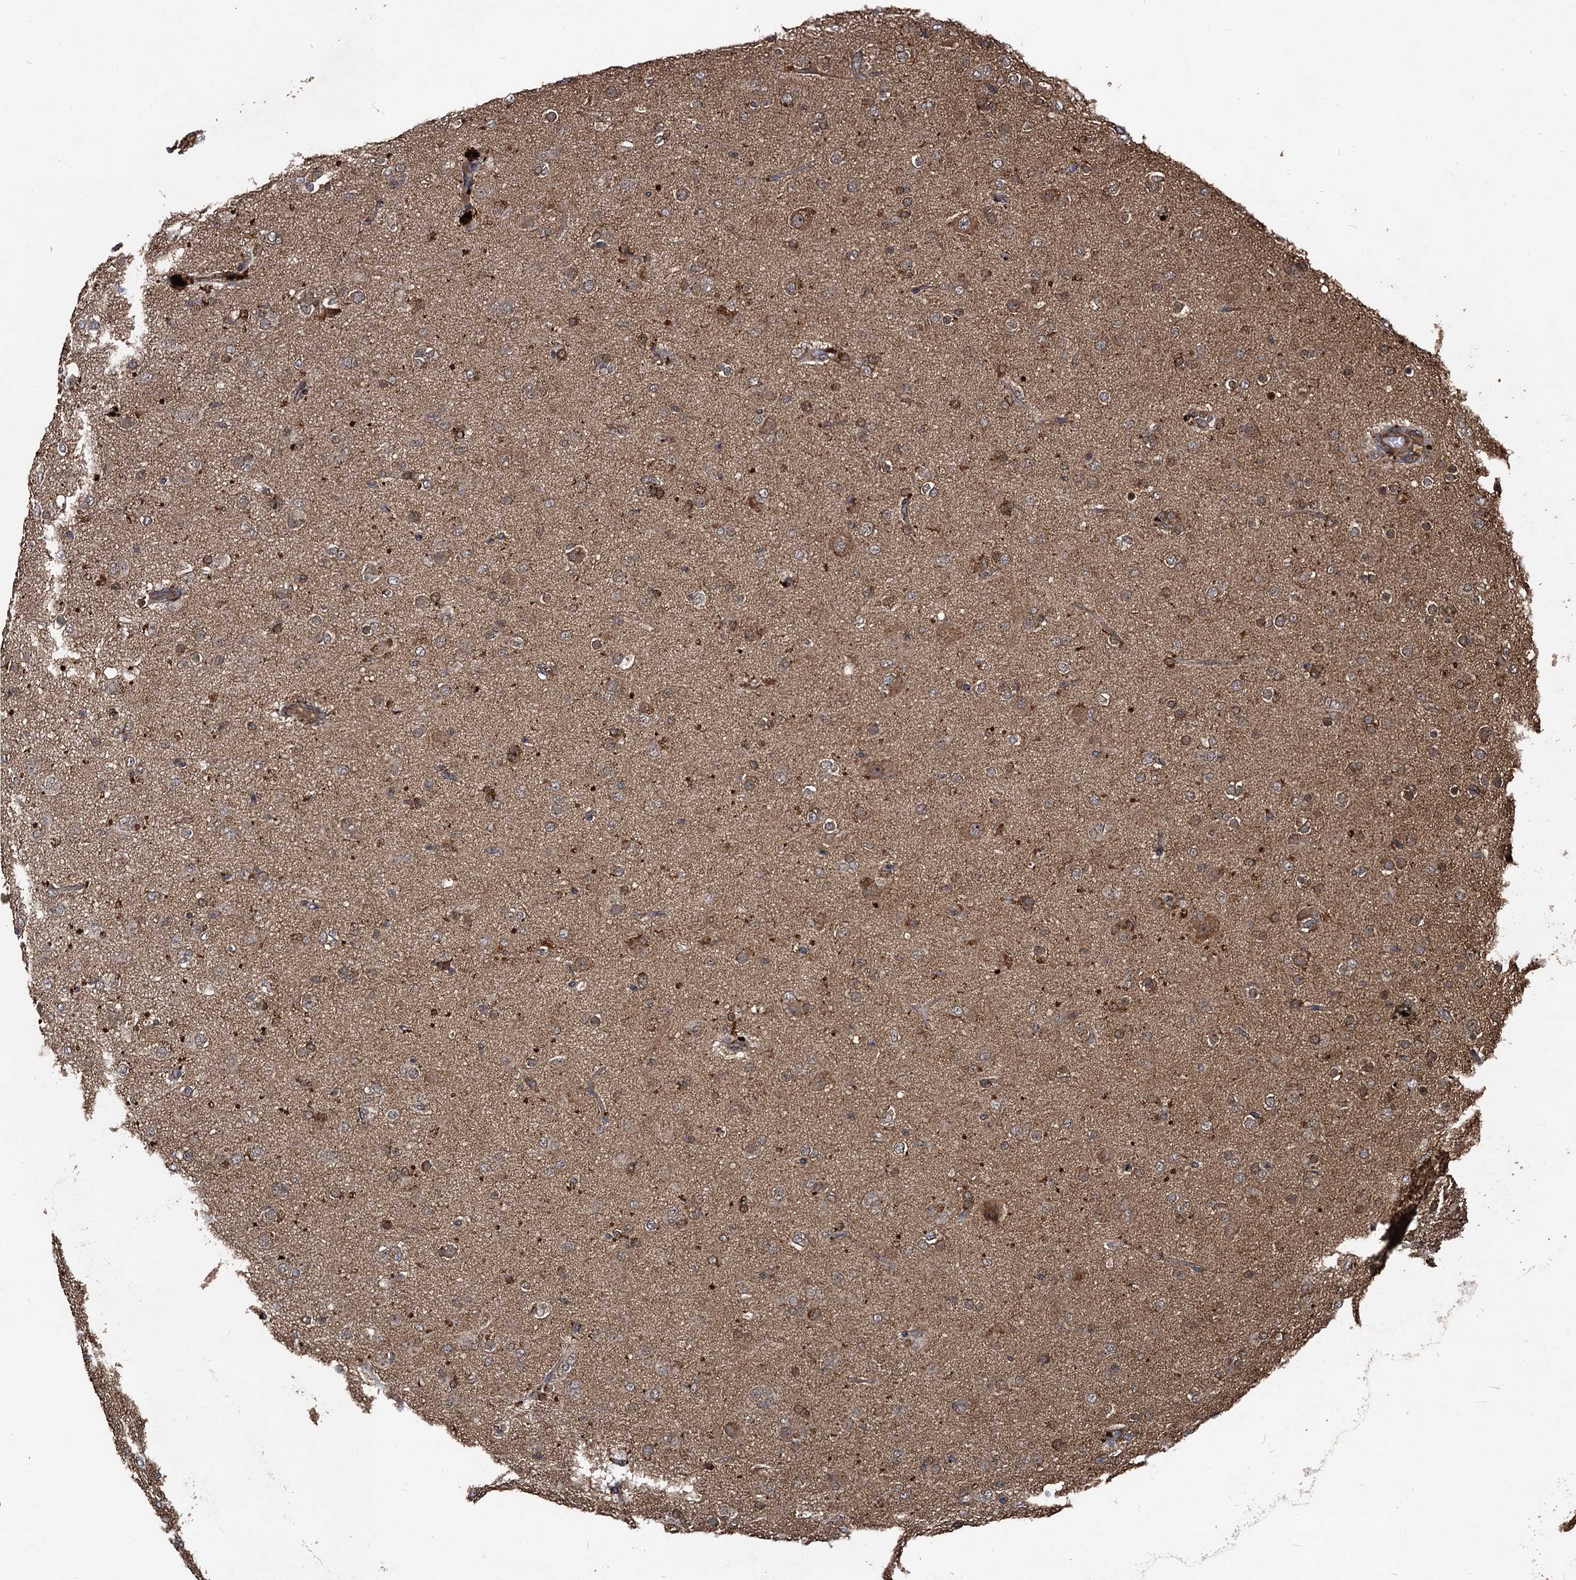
{"staining": {"intensity": "moderate", "quantity": "<25%", "location": "cytoplasmic/membranous"}, "tissue": "glioma", "cell_type": "Tumor cells", "image_type": "cancer", "snomed": [{"axis": "morphology", "description": "Glioma, malignant, Low grade"}, {"axis": "topography", "description": "Brain"}], "caption": "This photomicrograph displays glioma stained with immunohistochemistry to label a protein in brown. The cytoplasmic/membranous of tumor cells show moderate positivity for the protein. Nuclei are counter-stained blue.", "gene": "KXD1", "patient": {"sex": "male", "age": 65}}